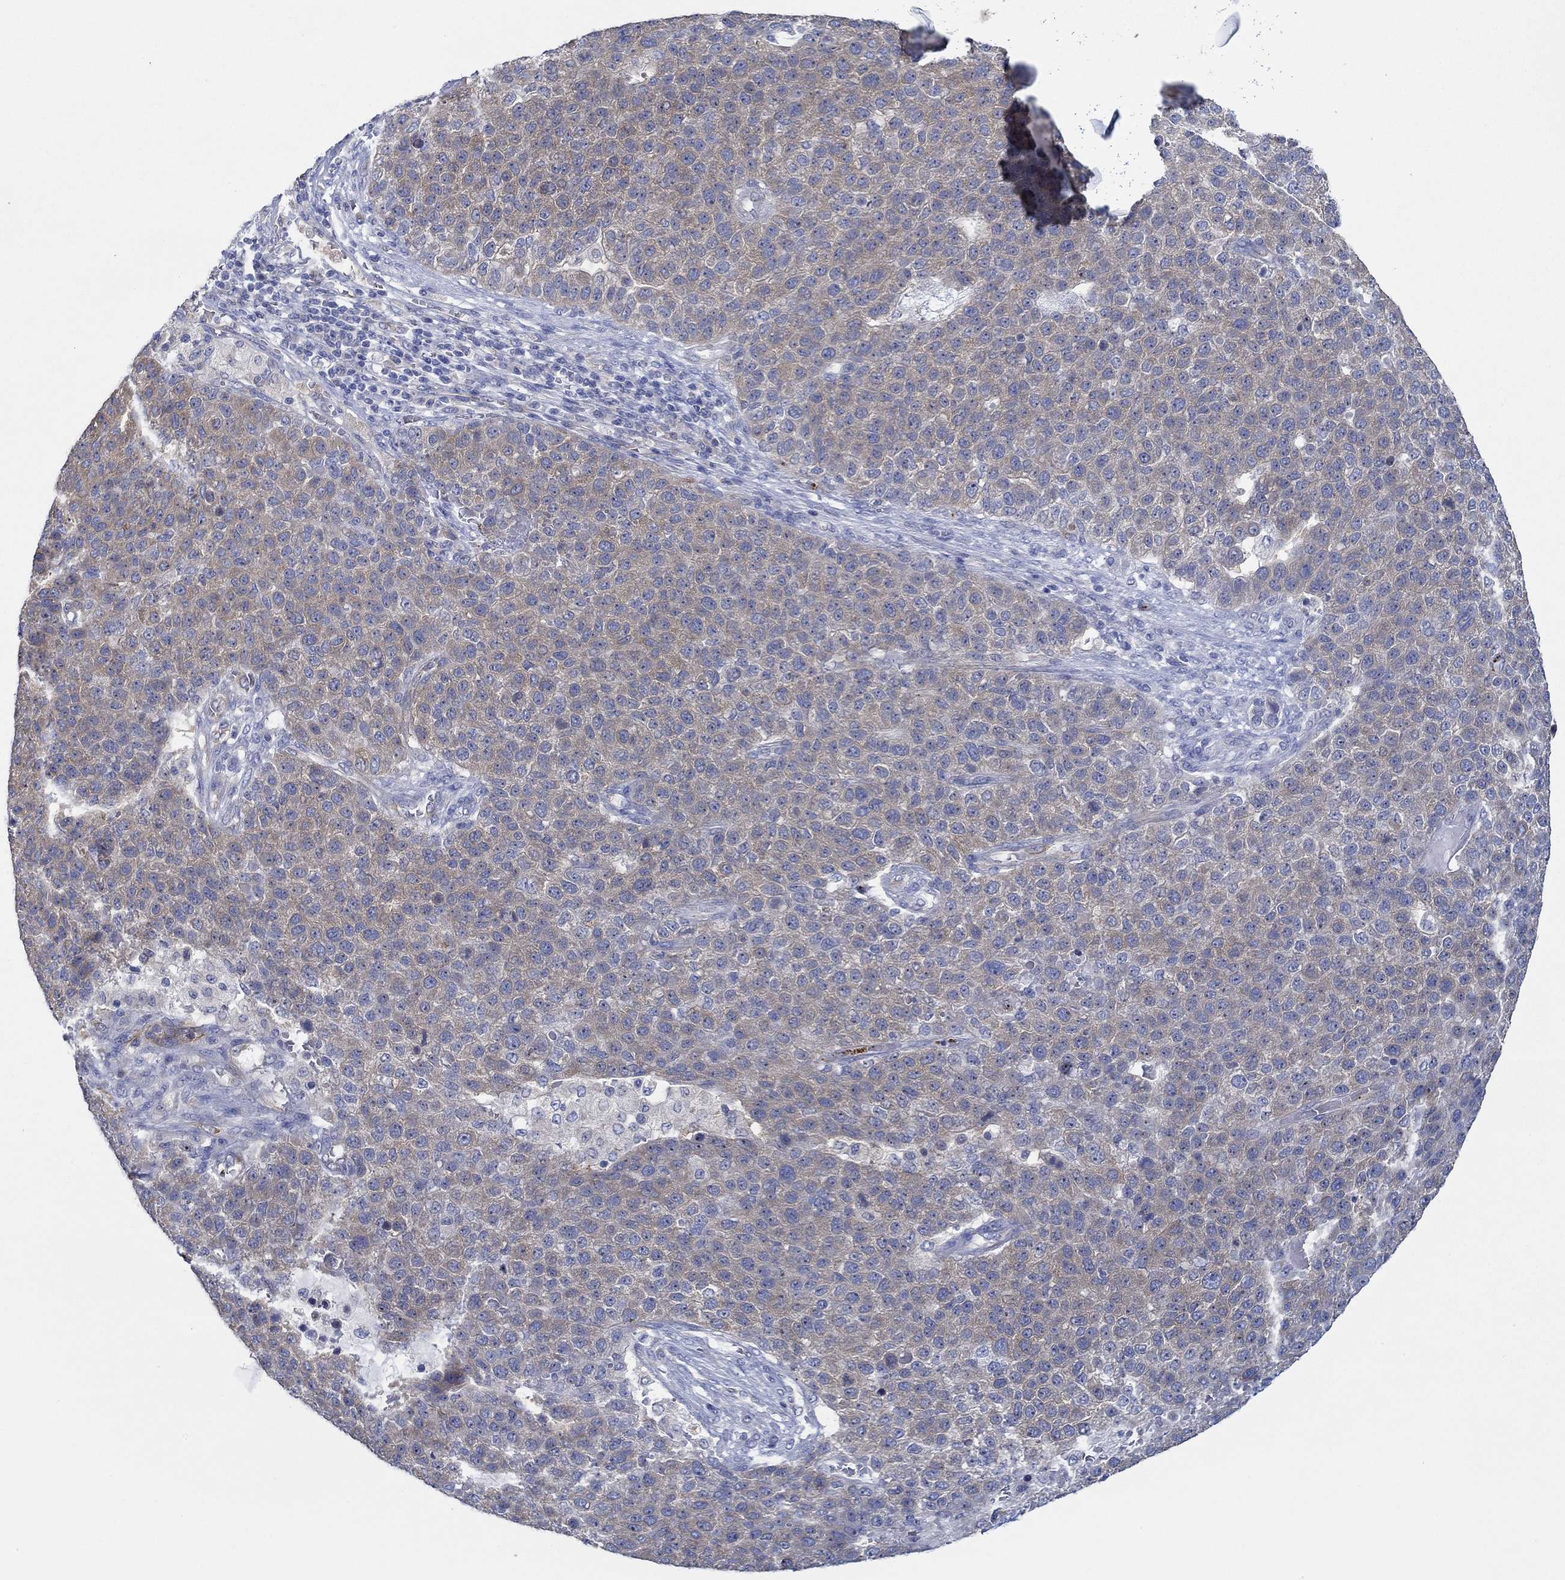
{"staining": {"intensity": "weak", "quantity": "25%-75%", "location": "cytoplasmic/membranous"}, "tissue": "pancreatic cancer", "cell_type": "Tumor cells", "image_type": "cancer", "snomed": [{"axis": "morphology", "description": "Adenocarcinoma, NOS"}, {"axis": "topography", "description": "Pancreas"}], "caption": "A brown stain shows weak cytoplasmic/membranous expression of a protein in human pancreatic adenocarcinoma tumor cells.", "gene": "SLC27A3", "patient": {"sex": "female", "age": 61}}